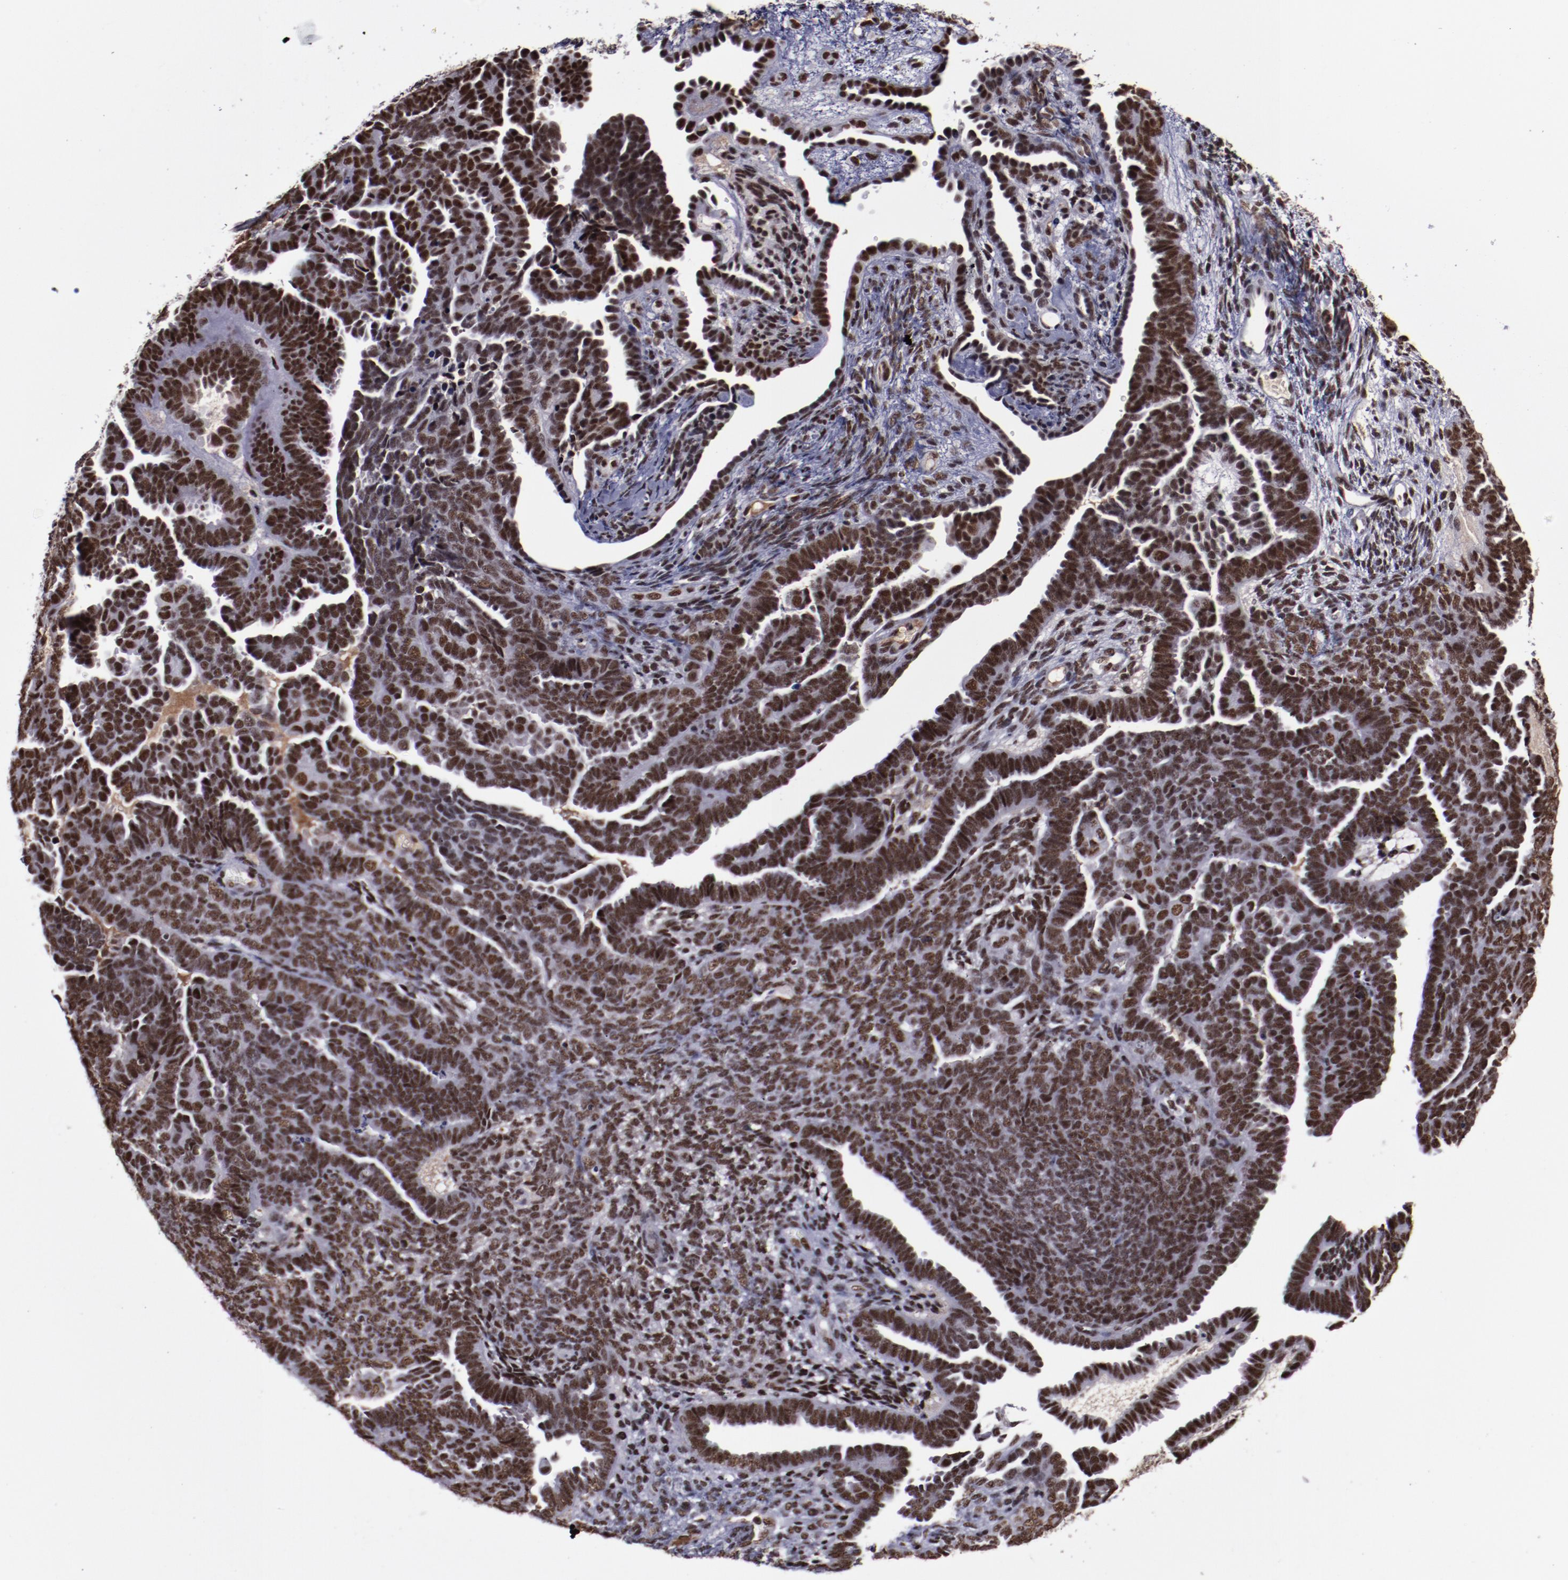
{"staining": {"intensity": "moderate", "quantity": ">75%", "location": "nuclear"}, "tissue": "endometrial cancer", "cell_type": "Tumor cells", "image_type": "cancer", "snomed": [{"axis": "morphology", "description": "Neoplasm, malignant, NOS"}, {"axis": "topography", "description": "Endometrium"}], "caption": "Immunohistochemical staining of endometrial malignant neoplasm displays medium levels of moderate nuclear protein expression in about >75% of tumor cells.", "gene": "ERH", "patient": {"sex": "female", "age": 74}}